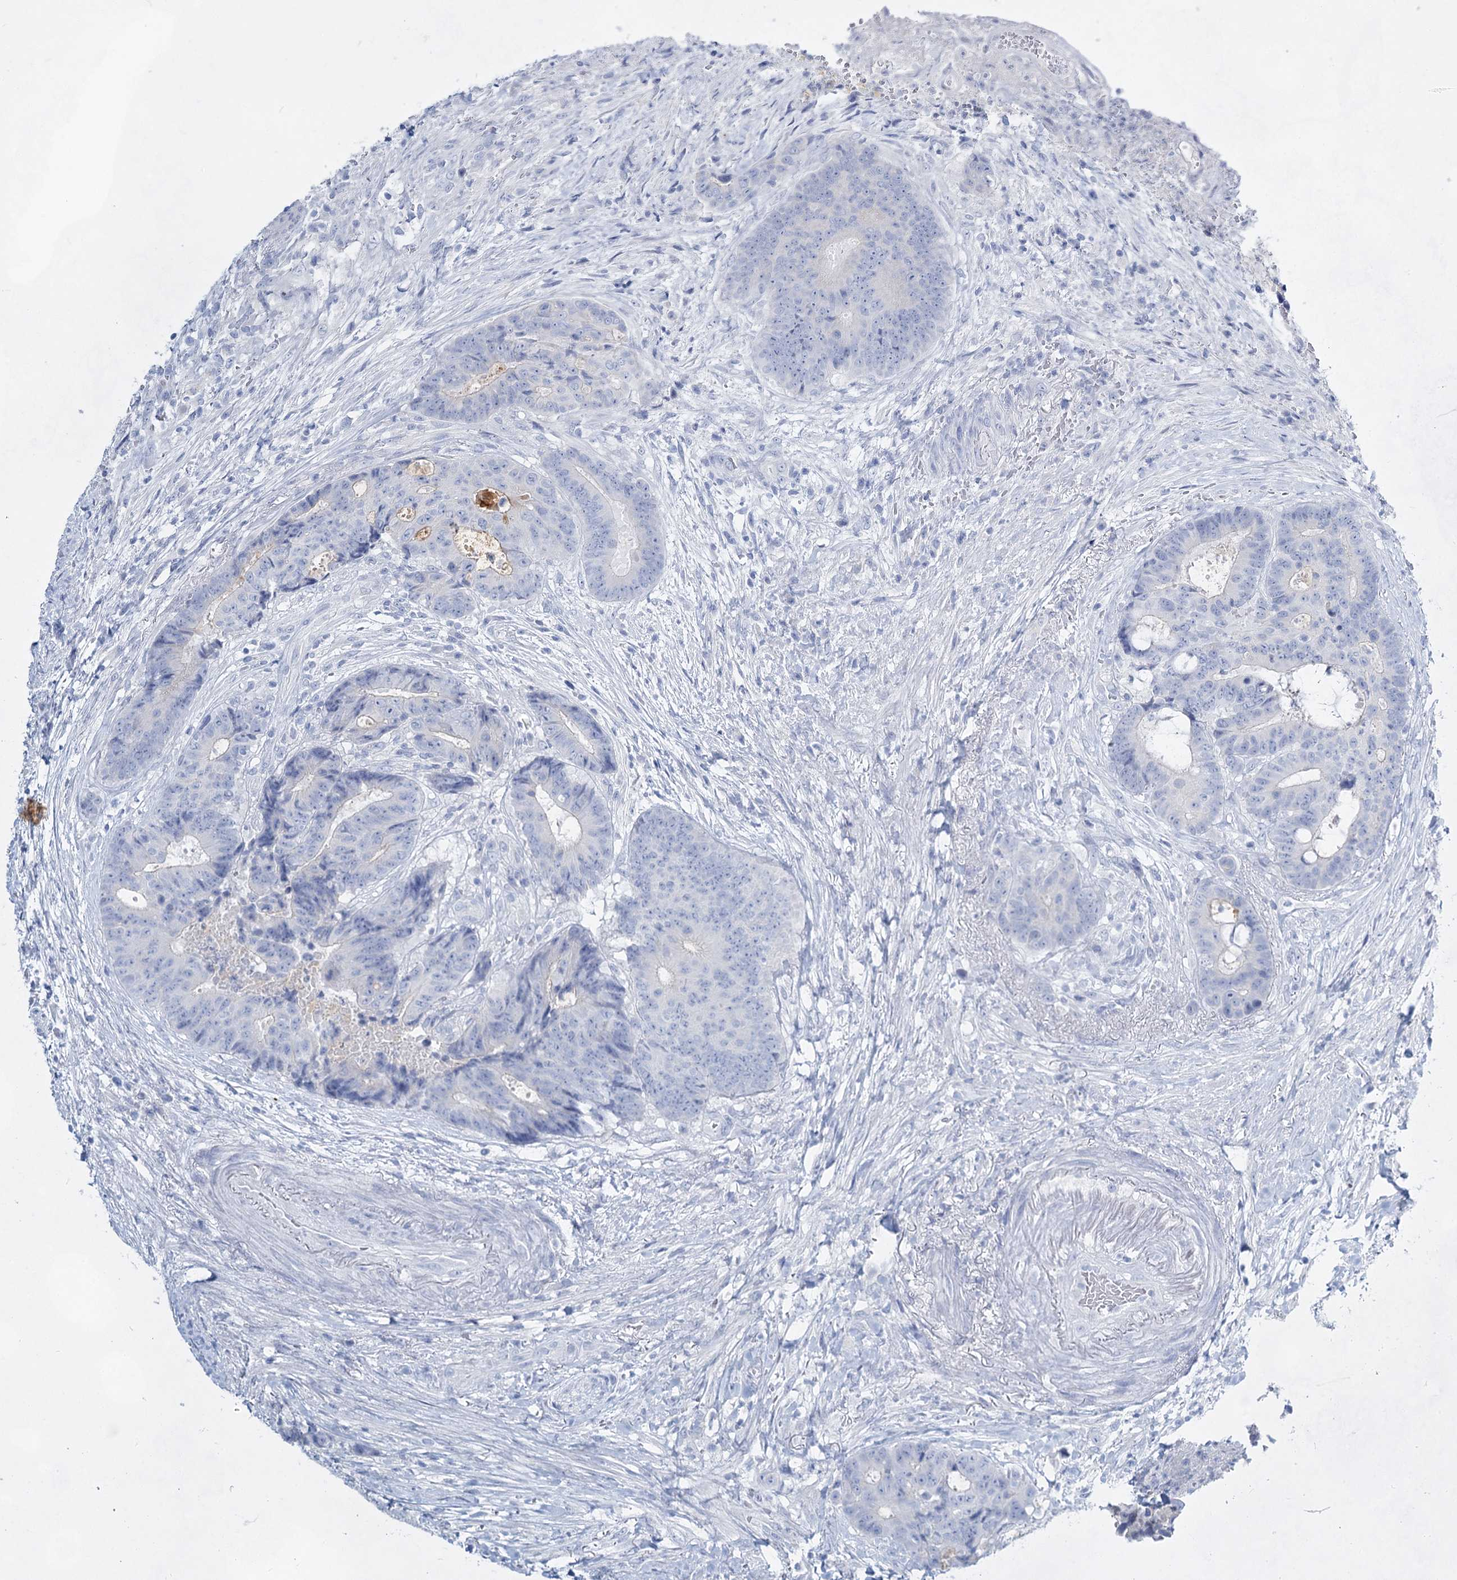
{"staining": {"intensity": "negative", "quantity": "none", "location": "none"}, "tissue": "colorectal cancer", "cell_type": "Tumor cells", "image_type": "cancer", "snomed": [{"axis": "morphology", "description": "Adenocarcinoma, NOS"}, {"axis": "topography", "description": "Rectum"}], "caption": "This is an immunohistochemistry (IHC) micrograph of colorectal cancer (adenocarcinoma). There is no positivity in tumor cells.", "gene": "SLC17A2", "patient": {"sex": "male", "age": 69}}